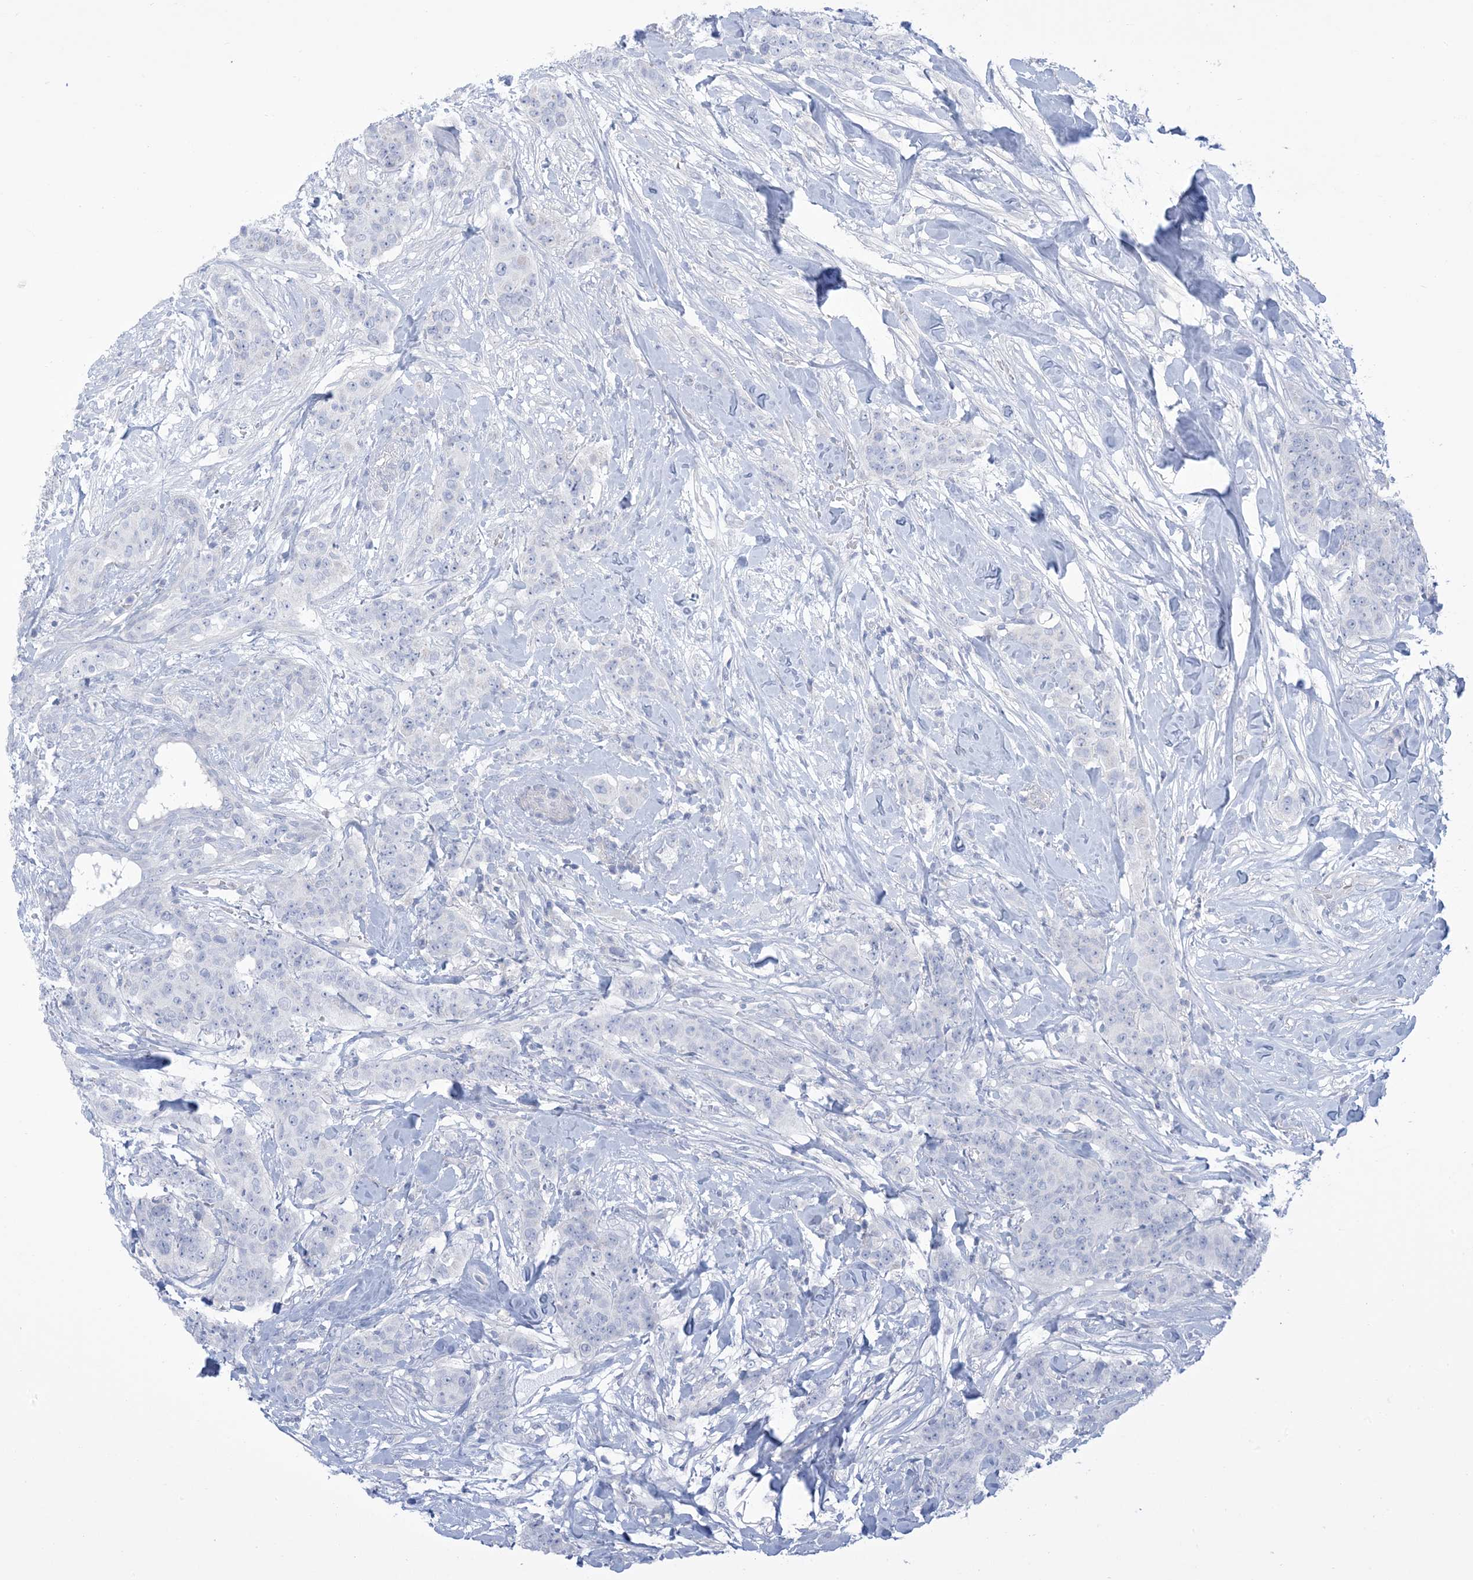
{"staining": {"intensity": "negative", "quantity": "none", "location": "none"}, "tissue": "breast cancer", "cell_type": "Tumor cells", "image_type": "cancer", "snomed": [{"axis": "morphology", "description": "Duct carcinoma"}, {"axis": "topography", "description": "Breast"}], "caption": "This is a photomicrograph of immunohistochemistry (IHC) staining of breast cancer, which shows no positivity in tumor cells.", "gene": "MTHFD2L", "patient": {"sex": "female", "age": 40}}